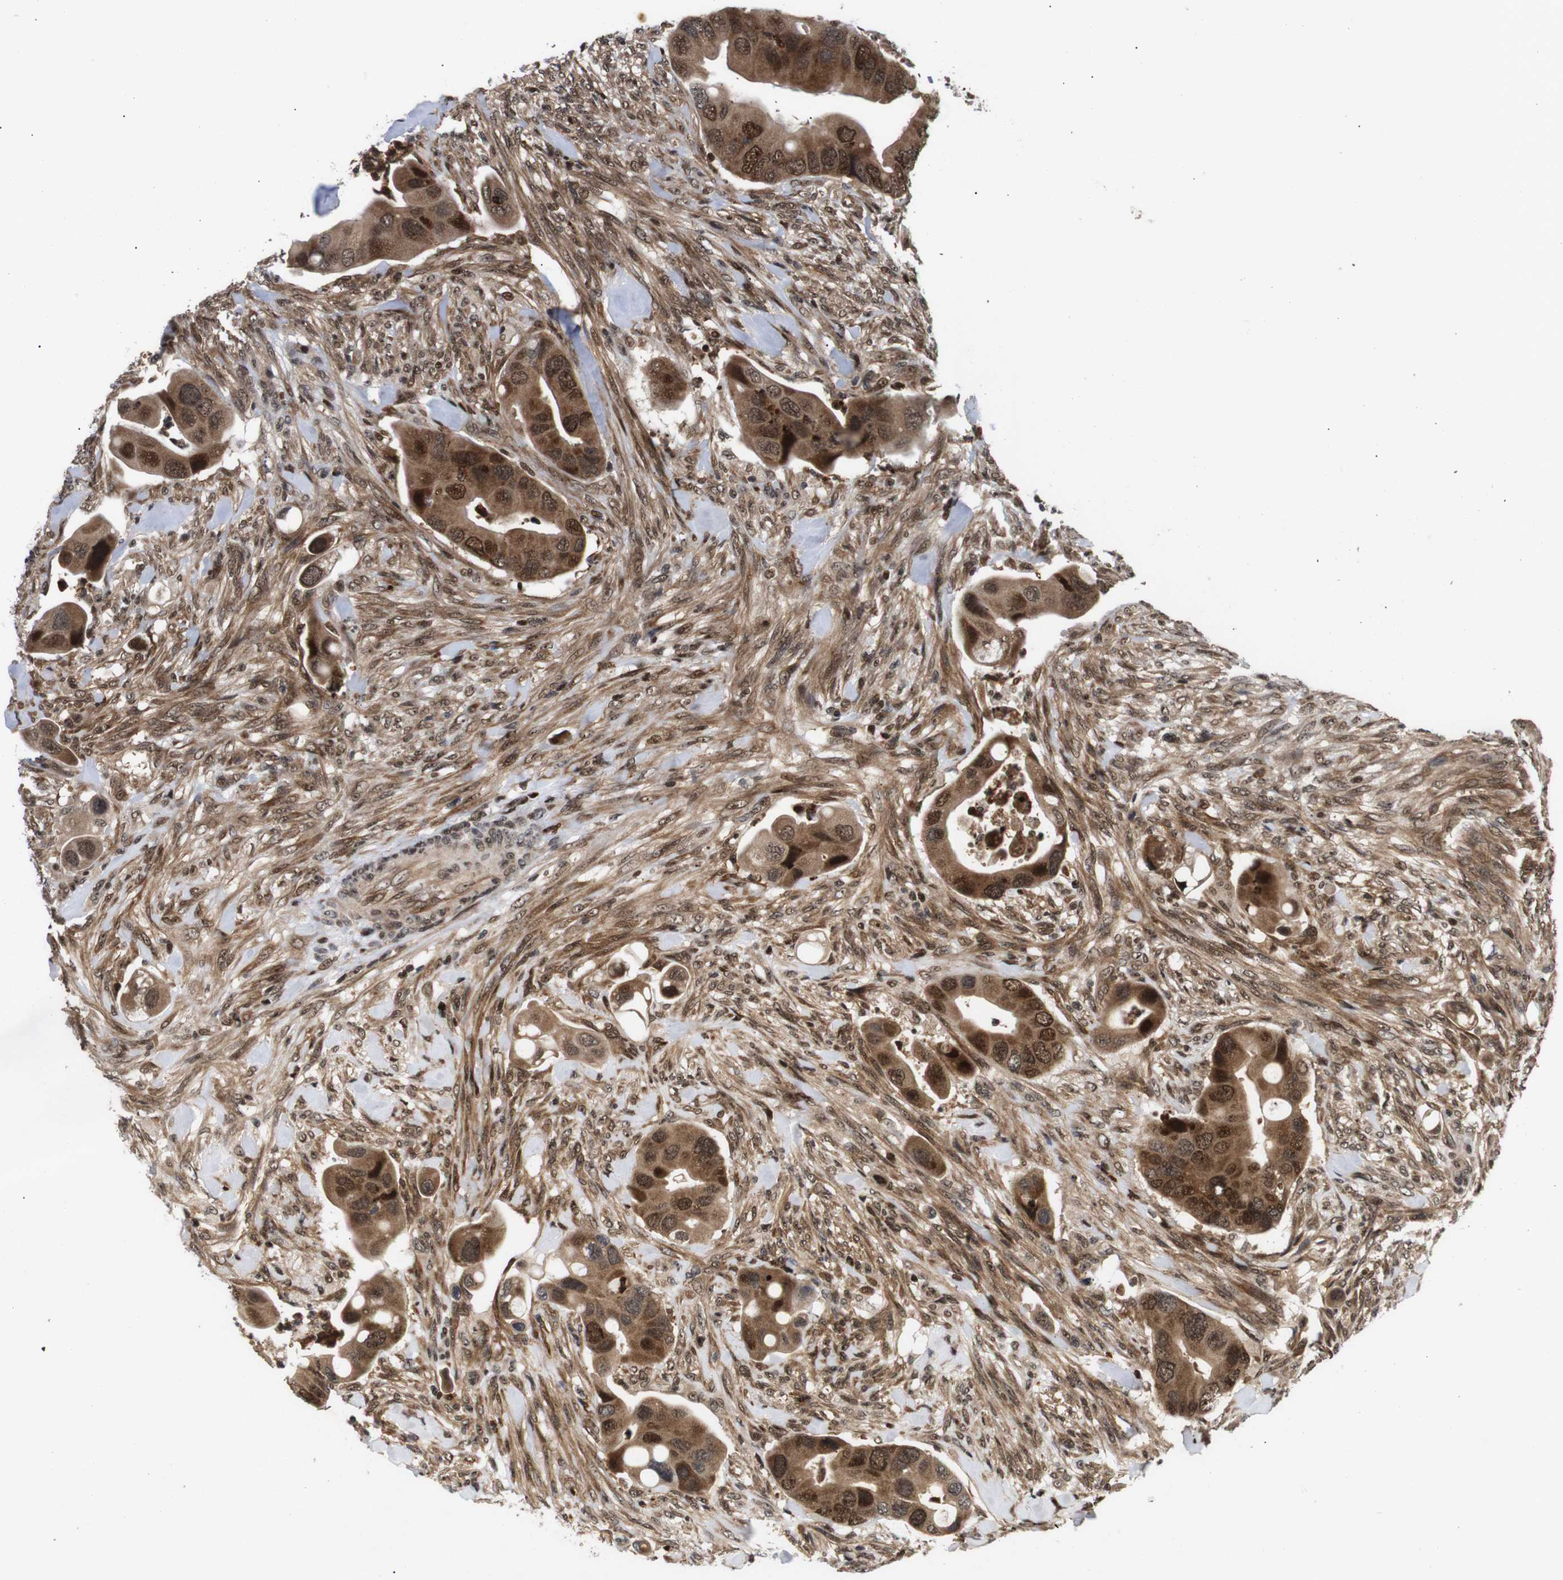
{"staining": {"intensity": "strong", "quantity": ">75%", "location": "cytoplasmic/membranous,nuclear"}, "tissue": "colorectal cancer", "cell_type": "Tumor cells", "image_type": "cancer", "snomed": [{"axis": "morphology", "description": "Adenocarcinoma, NOS"}, {"axis": "topography", "description": "Rectum"}], "caption": "Immunohistochemical staining of human adenocarcinoma (colorectal) reveals high levels of strong cytoplasmic/membranous and nuclear protein positivity in approximately >75% of tumor cells.", "gene": "KIF23", "patient": {"sex": "female", "age": 57}}